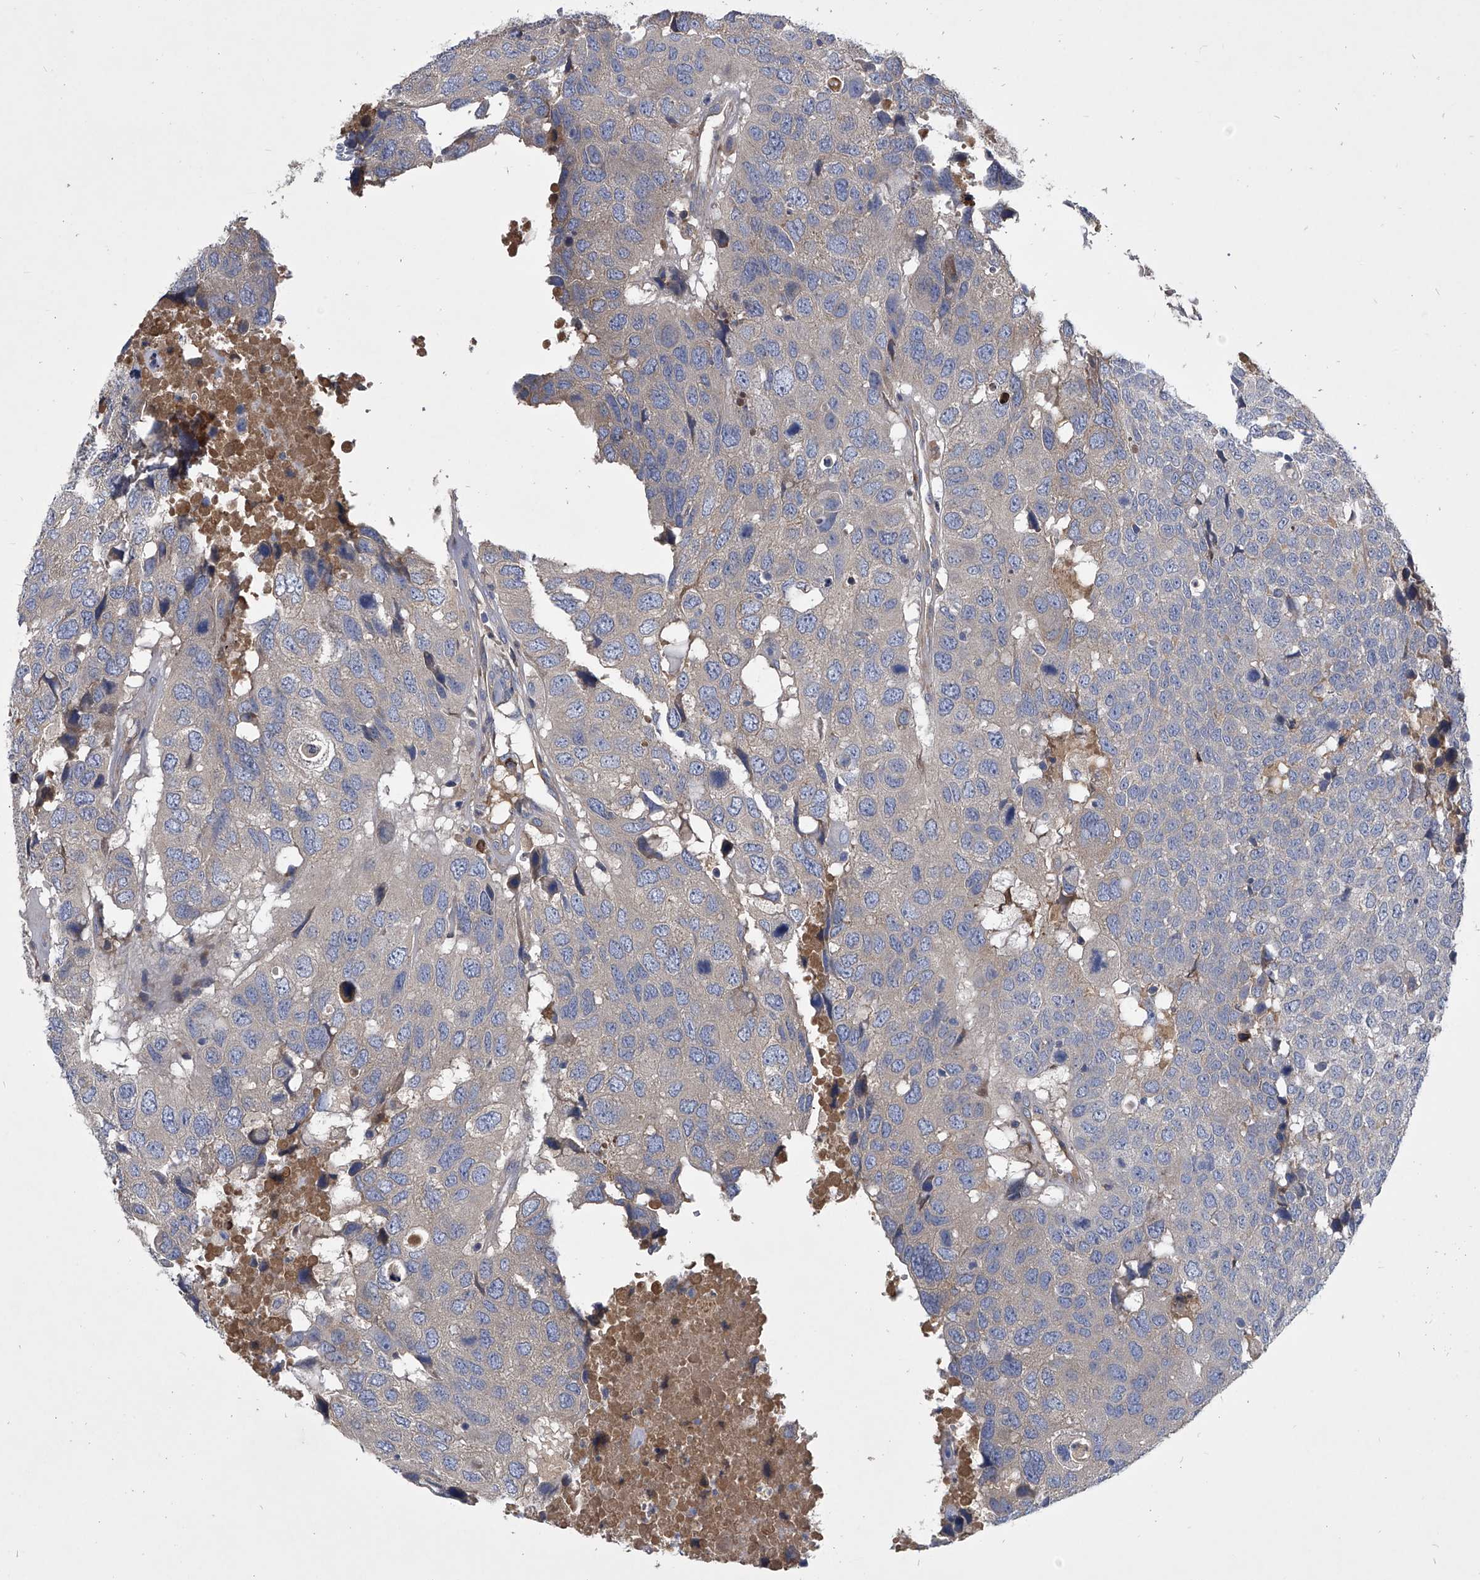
{"staining": {"intensity": "negative", "quantity": "none", "location": "none"}, "tissue": "head and neck cancer", "cell_type": "Tumor cells", "image_type": "cancer", "snomed": [{"axis": "morphology", "description": "Squamous cell carcinoma, NOS"}, {"axis": "topography", "description": "Head-Neck"}], "caption": "This histopathology image is of head and neck cancer stained with immunohistochemistry (IHC) to label a protein in brown with the nuclei are counter-stained blue. There is no expression in tumor cells.", "gene": "CCR4", "patient": {"sex": "male", "age": 66}}